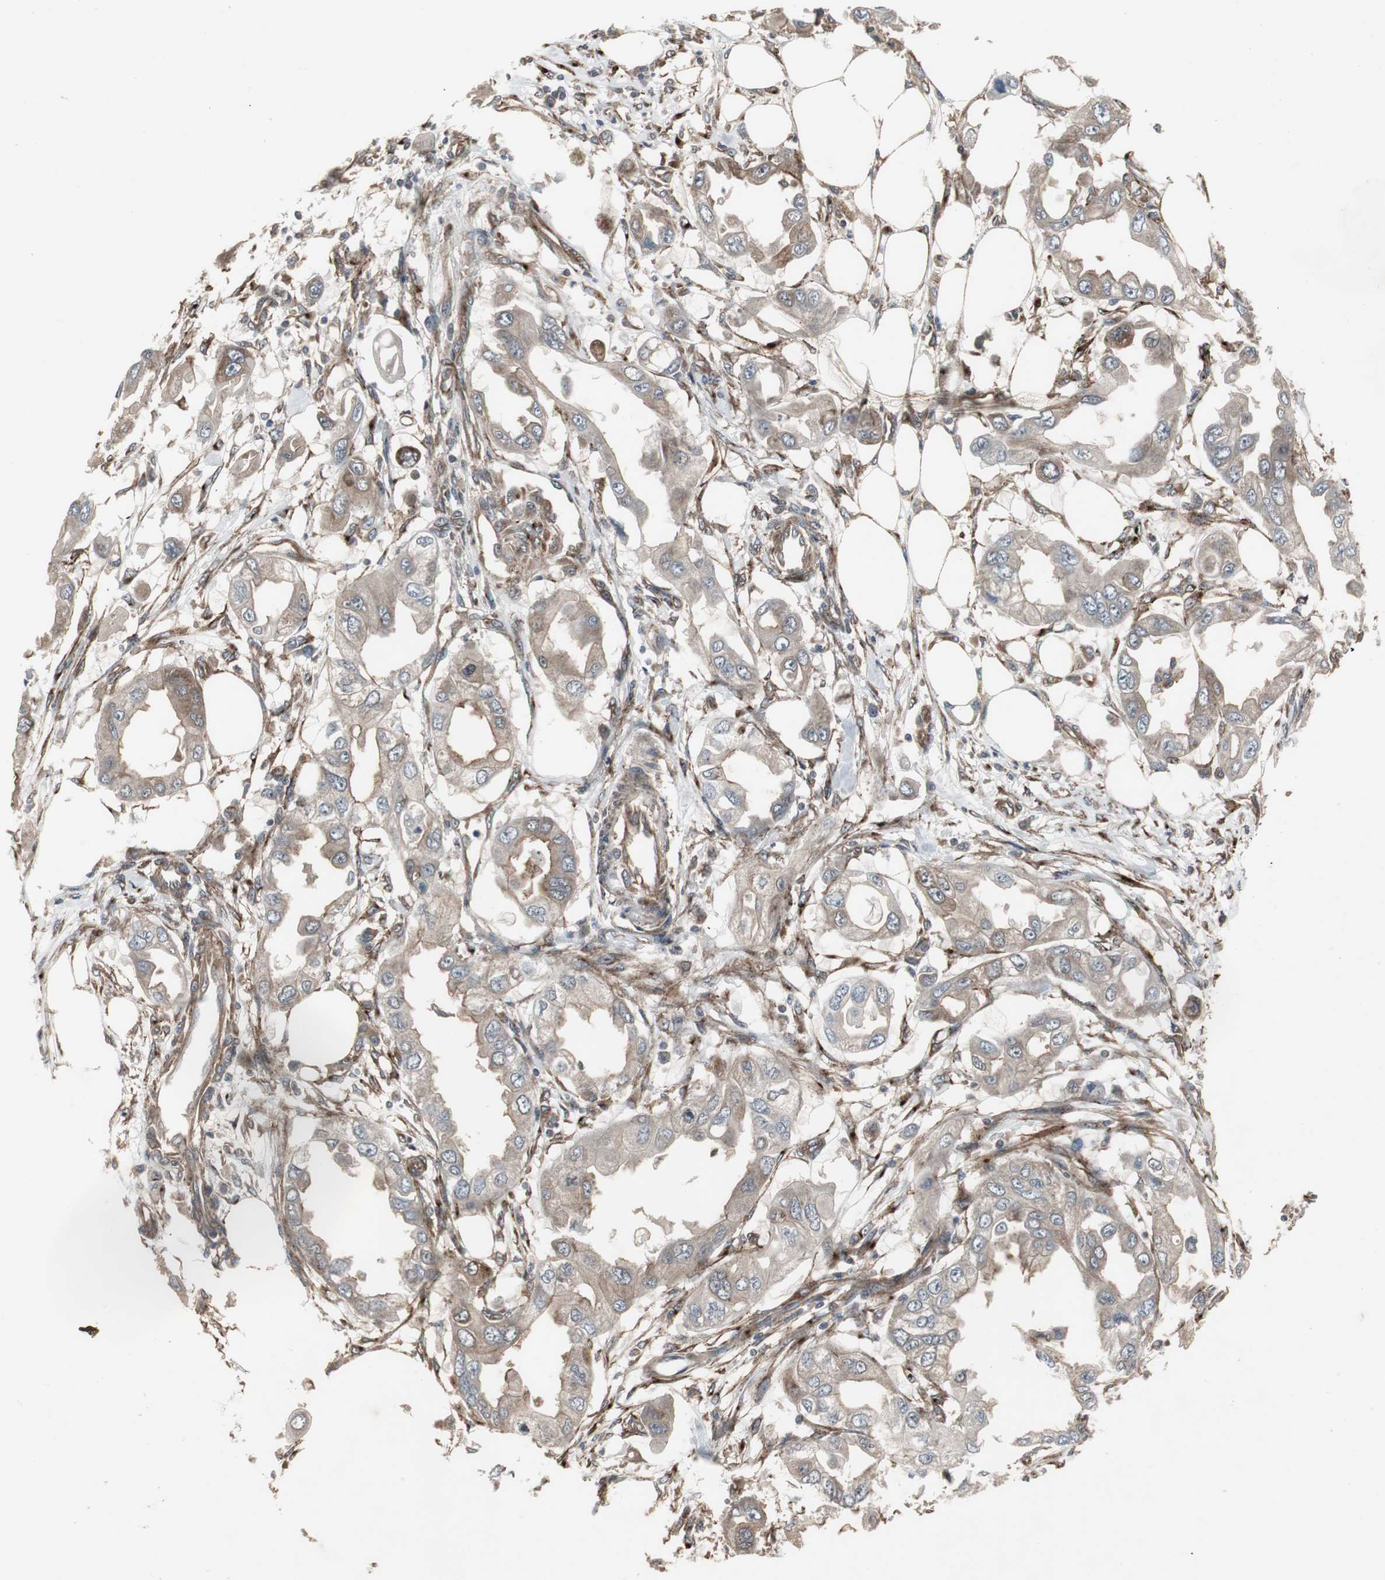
{"staining": {"intensity": "weak", "quantity": ">75%", "location": "cytoplasmic/membranous"}, "tissue": "endometrial cancer", "cell_type": "Tumor cells", "image_type": "cancer", "snomed": [{"axis": "morphology", "description": "Adenocarcinoma, NOS"}, {"axis": "topography", "description": "Endometrium"}], "caption": "A photomicrograph of human endometrial adenocarcinoma stained for a protein reveals weak cytoplasmic/membranous brown staining in tumor cells. The staining was performed using DAB (3,3'-diaminobenzidine), with brown indicating positive protein expression. Nuclei are stained blue with hematoxylin.", "gene": "ATP2B2", "patient": {"sex": "female", "age": 67}}